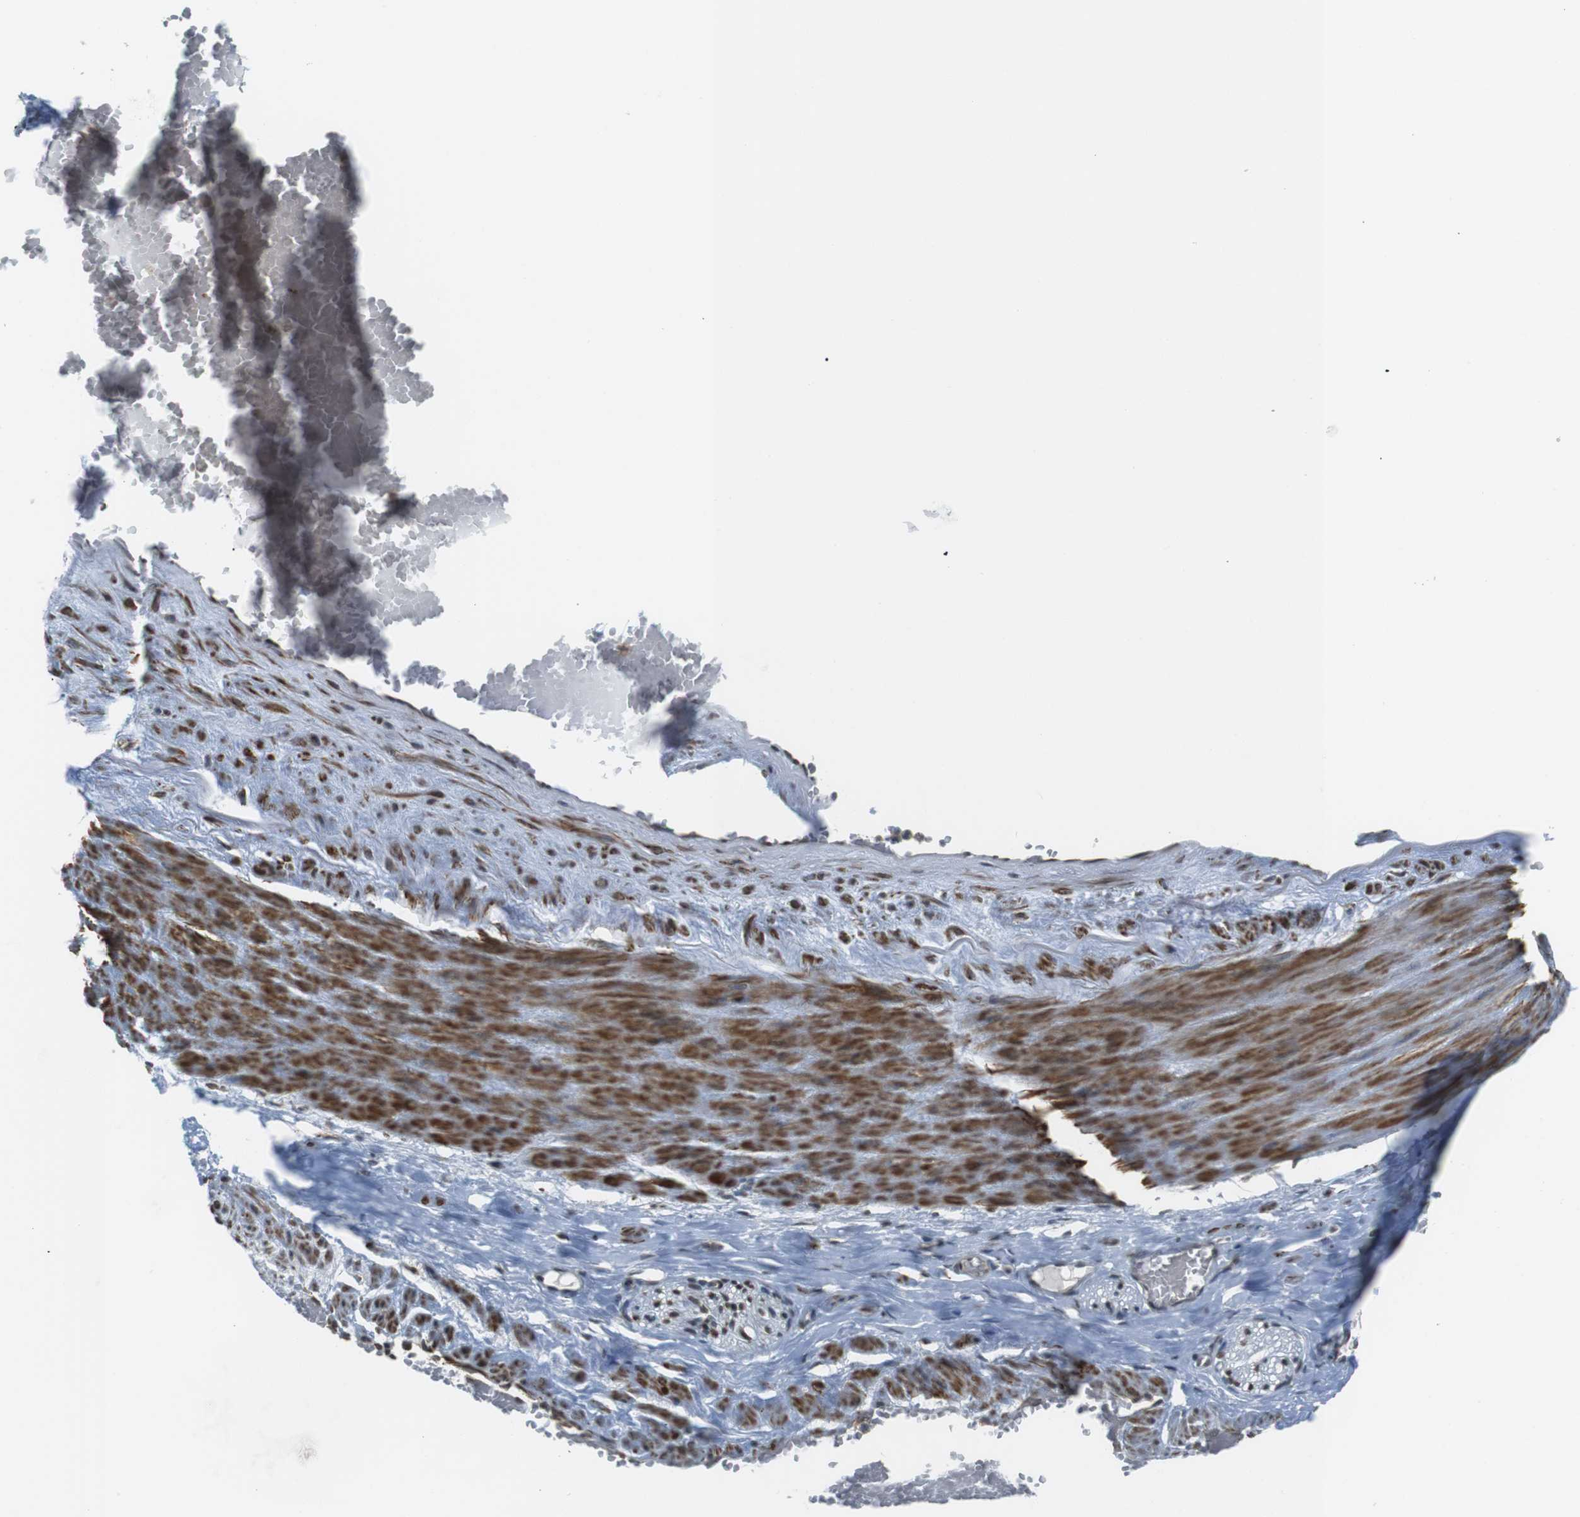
{"staining": {"intensity": "negative", "quantity": "none", "location": "none"}, "tissue": "adipose tissue", "cell_type": "Adipocytes", "image_type": "normal", "snomed": [{"axis": "morphology", "description": "Normal tissue, NOS"}, {"axis": "topography", "description": "Soft tissue"}, {"axis": "topography", "description": "Vascular tissue"}], "caption": "Immunohistochemistry histopathology image of normal adipose tissue: human adipose tissue stained with DAB (3,3'-diaminobenzidine) demonstrates no significant protein staining in adipocytes.", "gene": "USP7", "patient": {"sex": "female", "age": 35}}